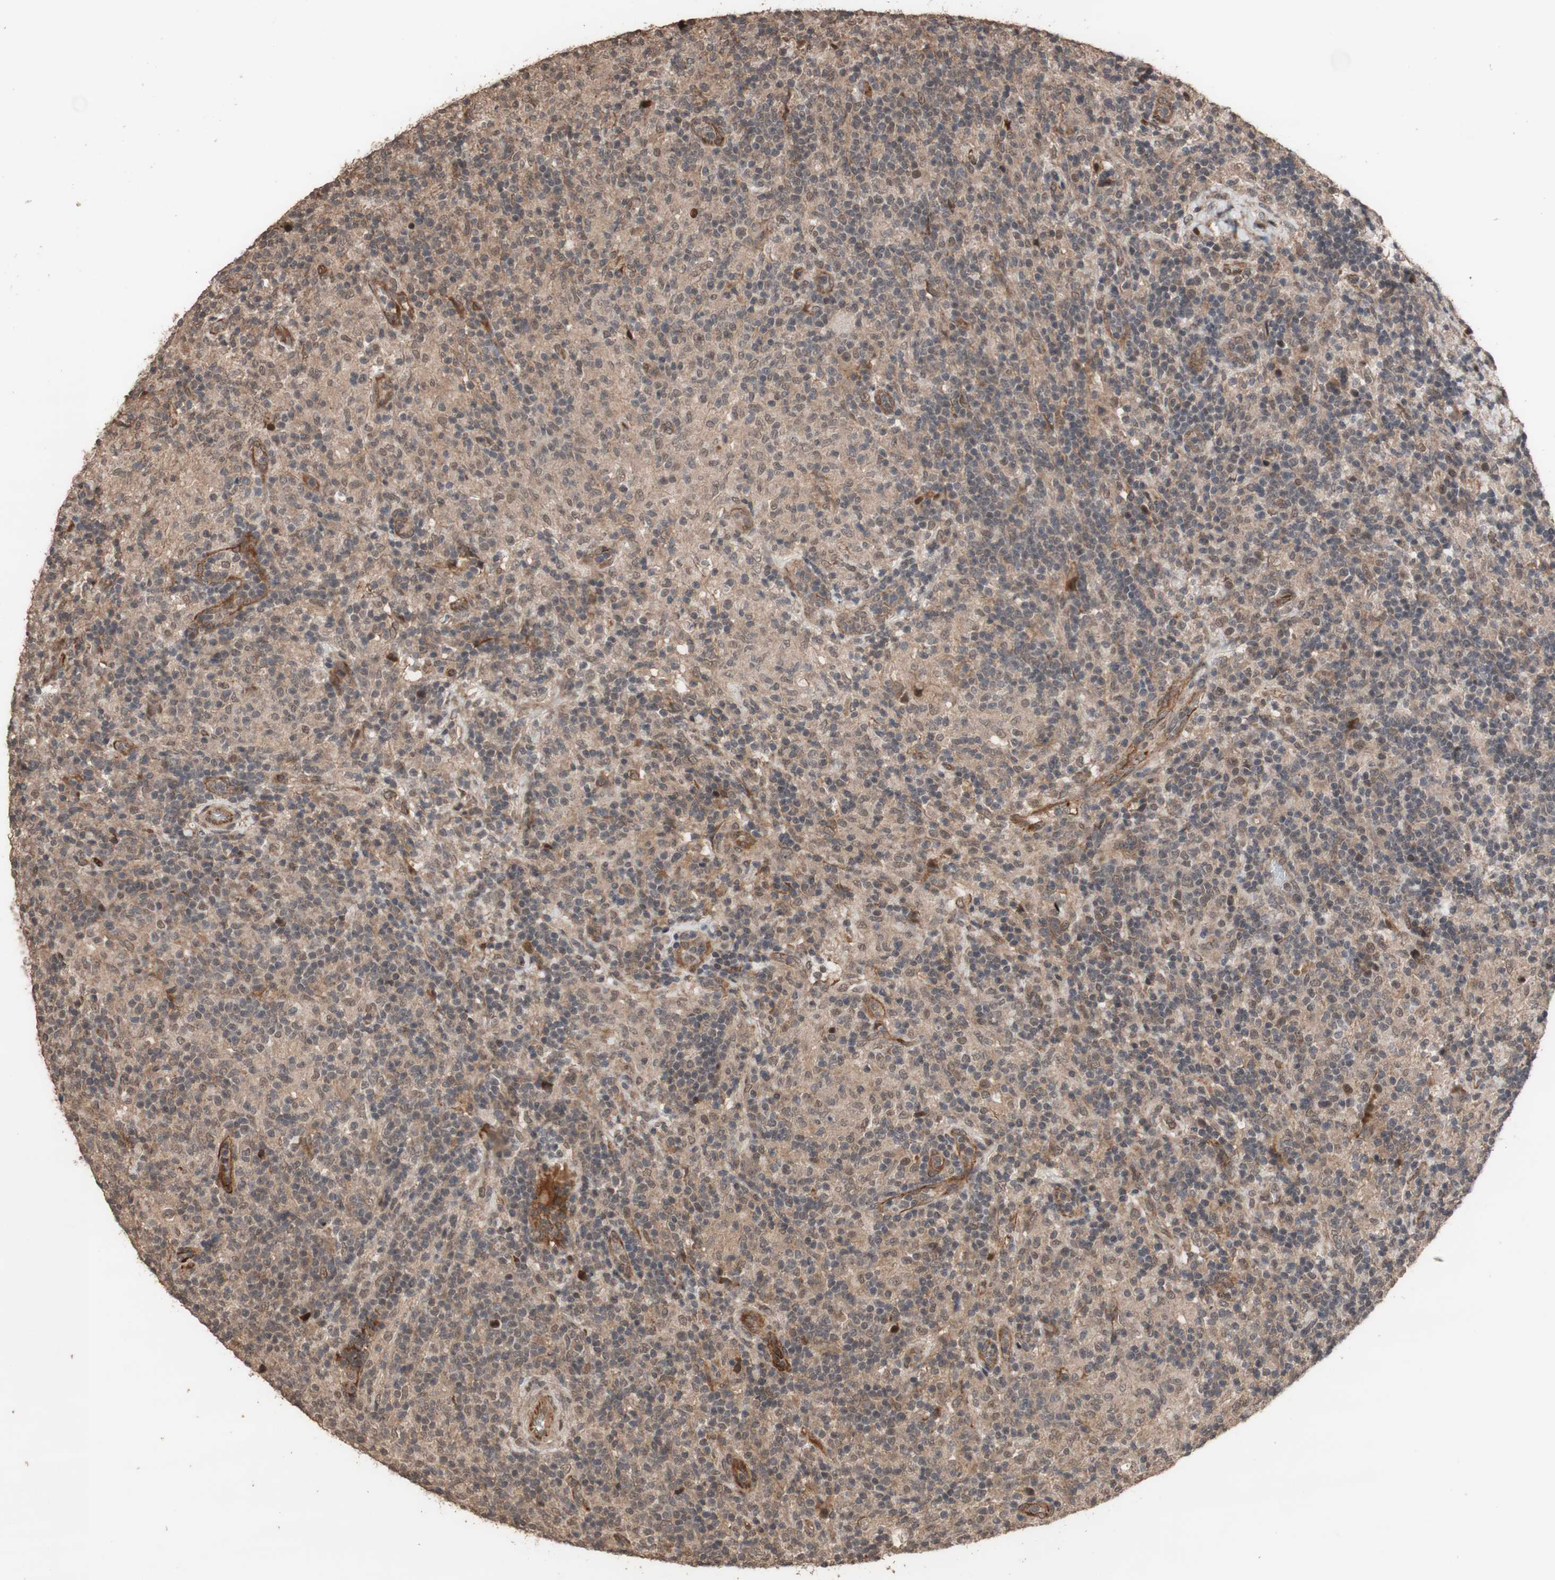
{"staining": {"intensity": "weak", "quantity": "<25%", "location": "nuclear"}, "tissue": "lymphoma", "cell_type": "Tumor cells", "image_type": "cancer", "snomed": [{"axis": "morphology", "description": "Hodgkin's disease, NOS"}, {"axis": "topography", "description": "Lymph node"}], "caption": "IHC of Hodgkin's disease displays no positivity in tumor cells.", "gene": "KANSL1", "patient": {"sex": "male", "age": 70}}